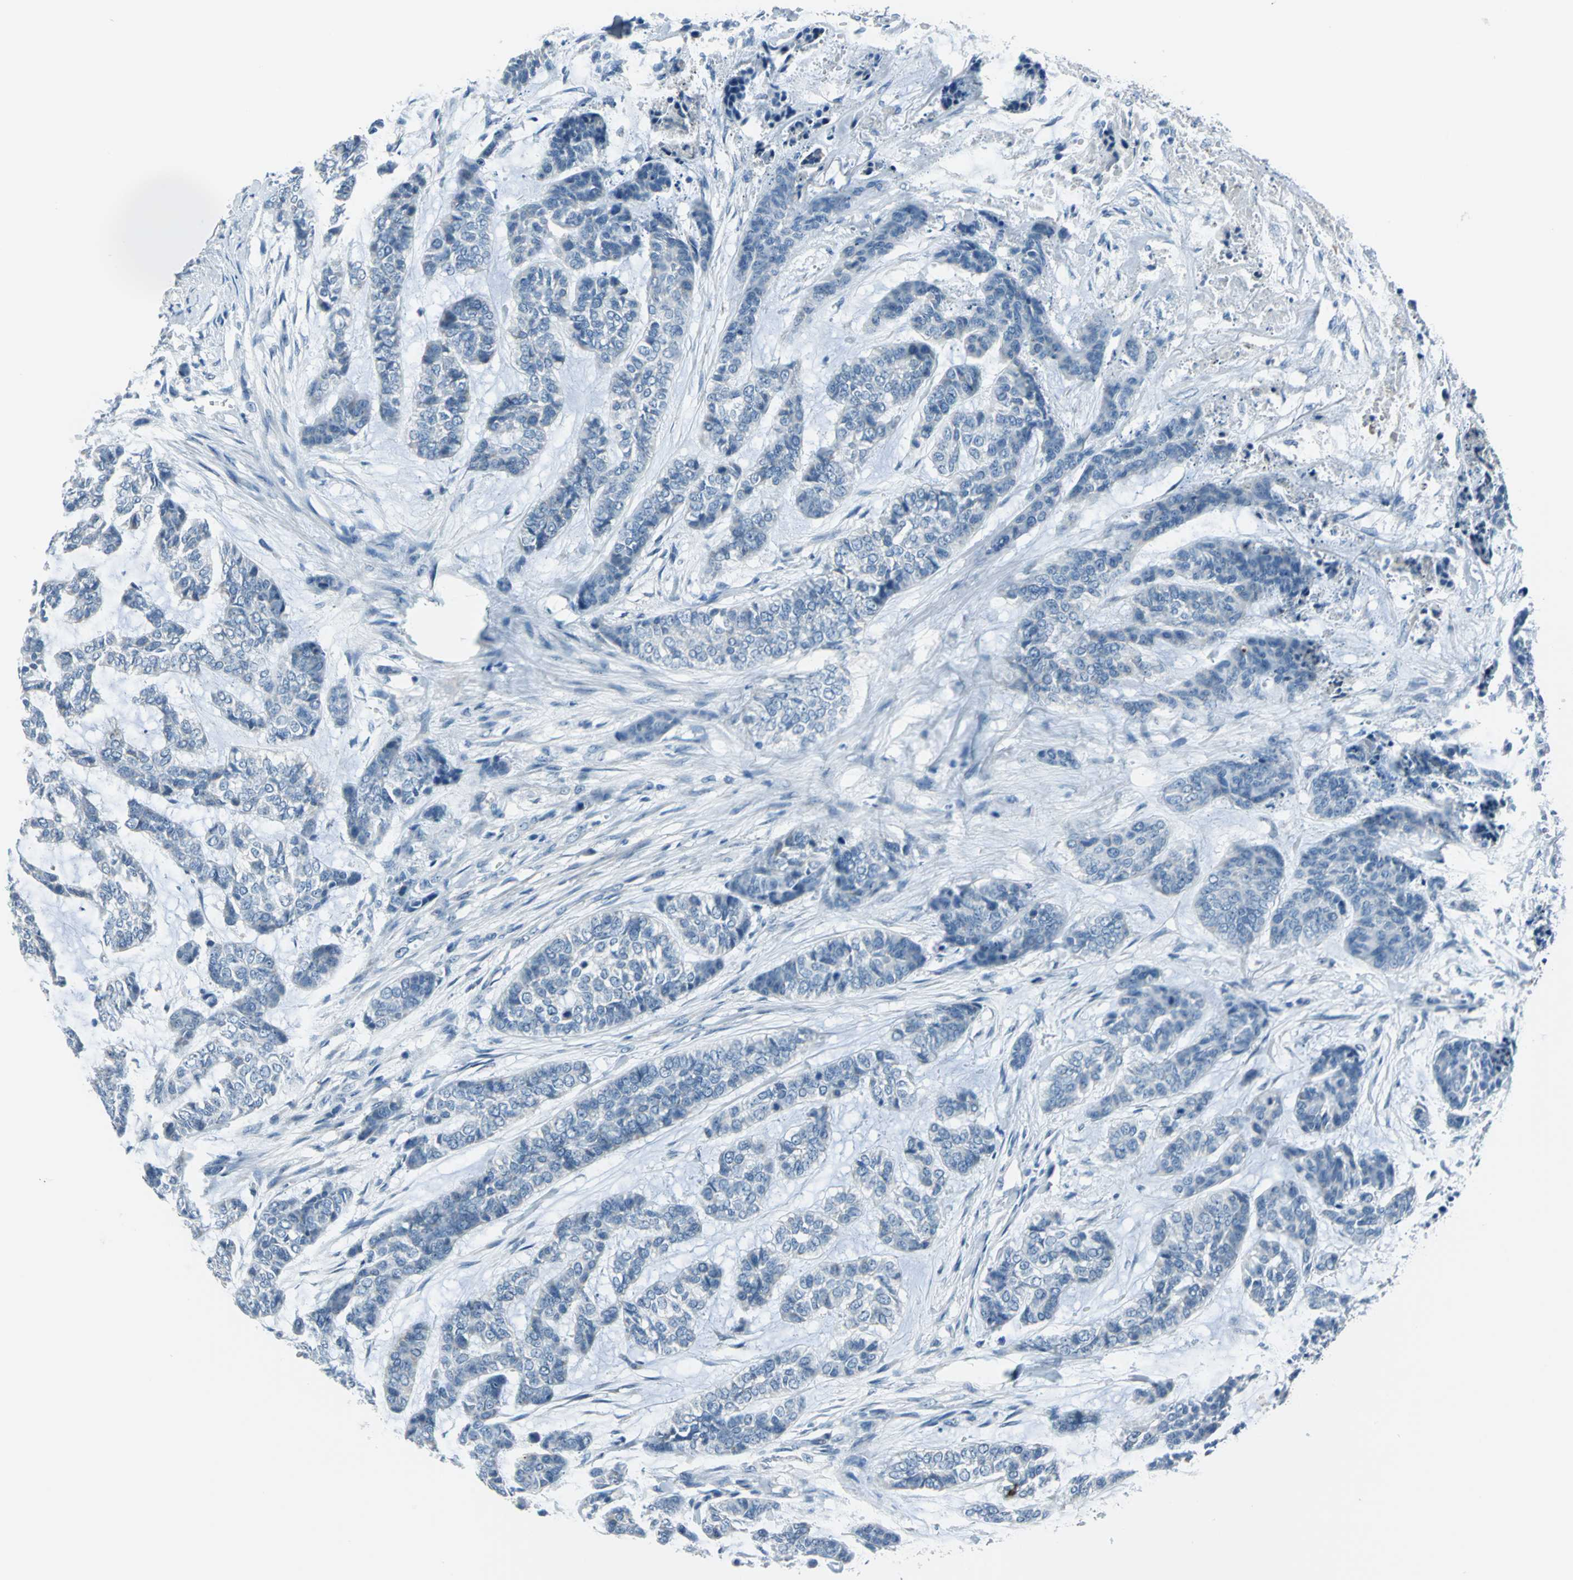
{"staining": {"intensity": "negative", "quantity": "none", "location": "none"}, "tissue": "skin cancer", "cell_type": "Tumor cells", "image_type": "cancer", "snomed": [{"axis": "morphology", "description": "Basal cell carcinoma"}, {"axis": "topography", "description": "Skin"}], "caption": "There is no significant staining in tumor cells of skin basal cell carcinoma. (DAB IHC visualized using brightfield microscopy, high magnification).", "gene": "MUC4", "patient": {"sex": "female", "age": 64}}